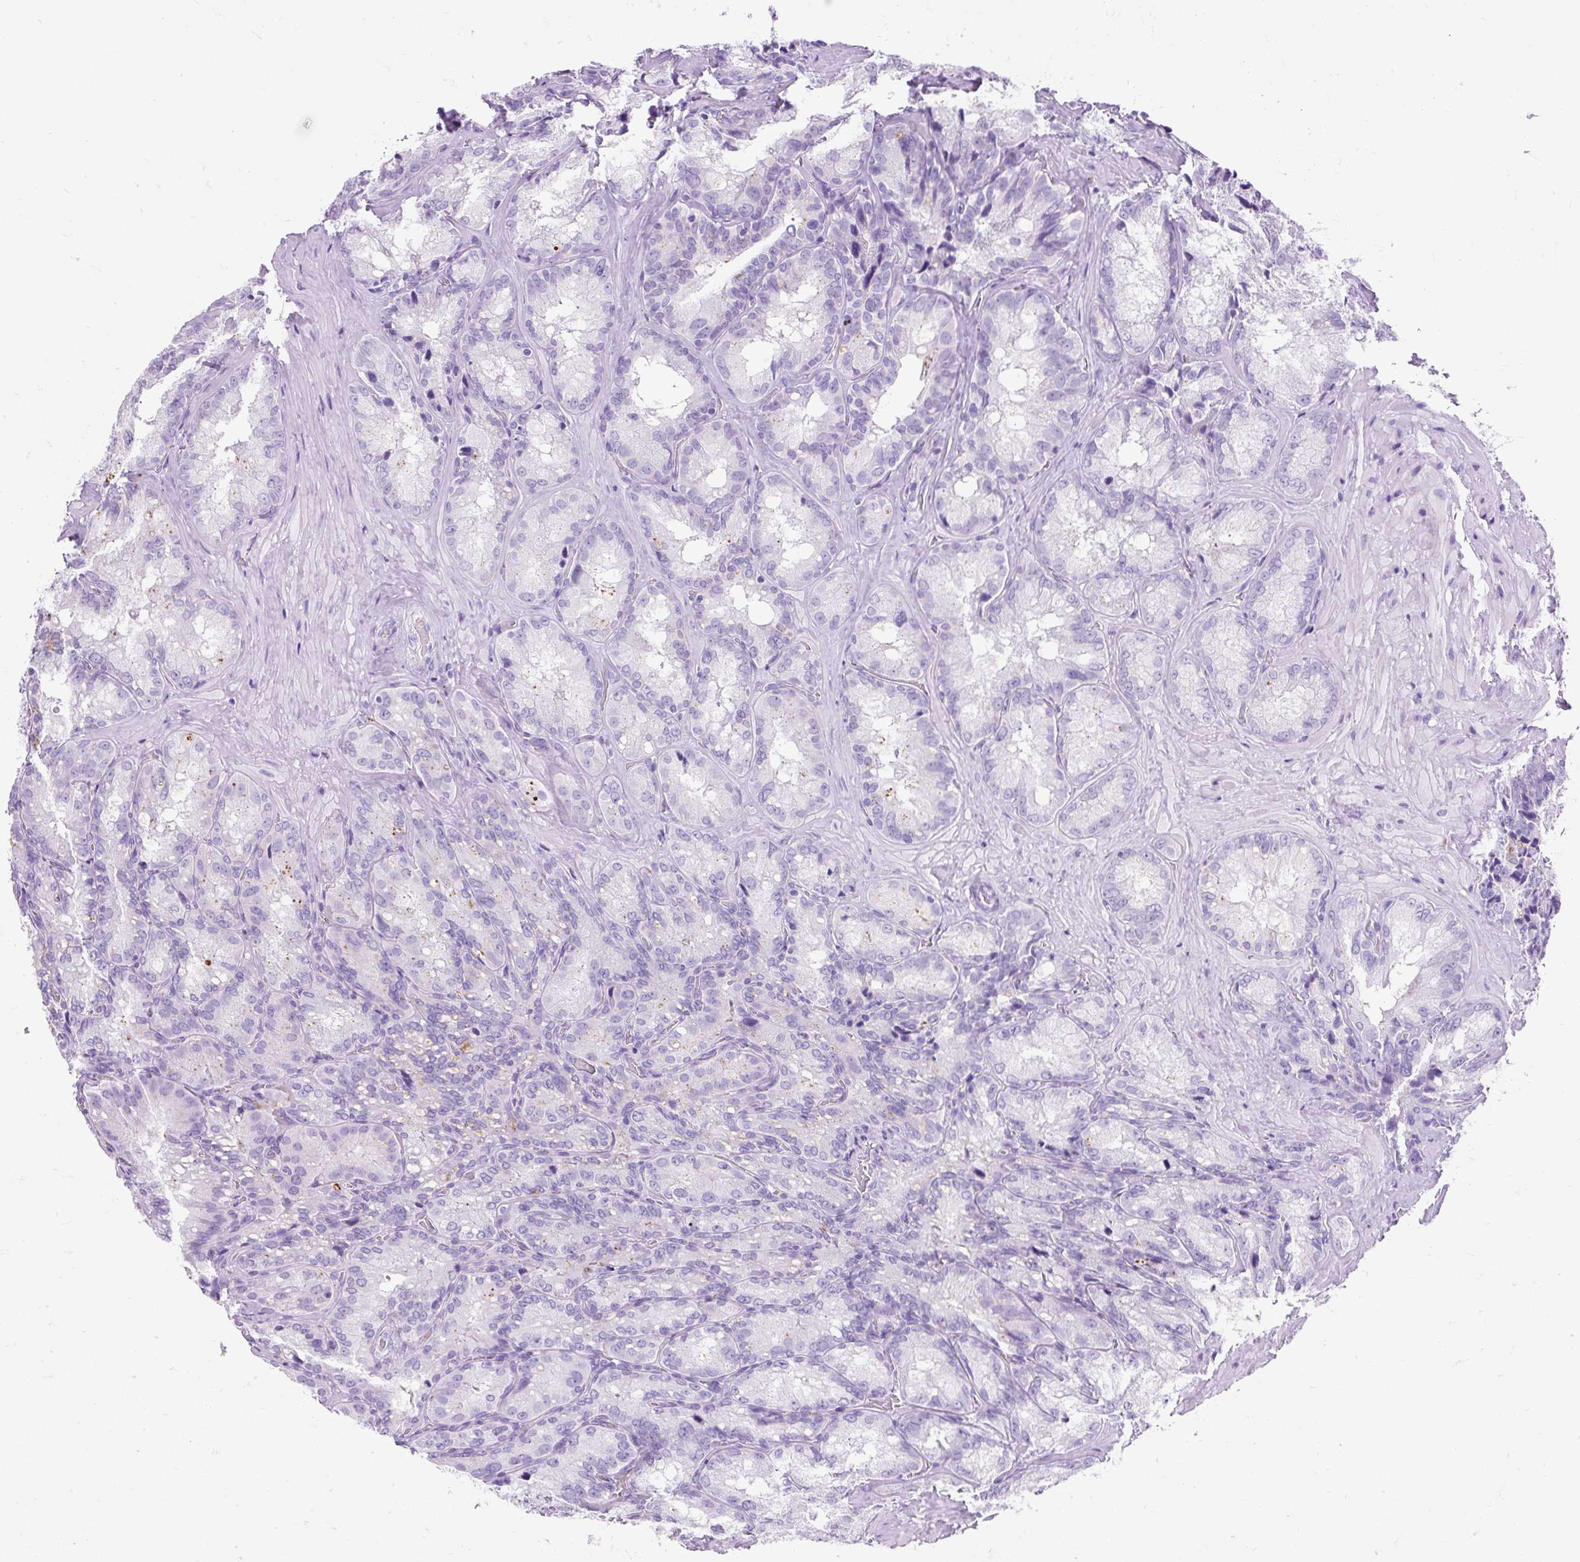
{"staining": {"intensity": "moderate", "quantity": "<25%", "location": "cytoplasmic/membranous"}, "tissue": "seminal vesicle", "cell_type": "Glandular cells", "image_type": "normal", "snomed": [{"axis": "morphology", "description": "Normal tissue, NOS"}, {"axis": "topography", "description": "Seminal veicle"}], "caption": "Immunohistochemical staining of benign human seminal vesicle reveals moderate cytoplasmic/membranous protein staining in about <25% of glandular cells.", "gene": "HEXB", "patient": {"sex": "male", "age": 47}}